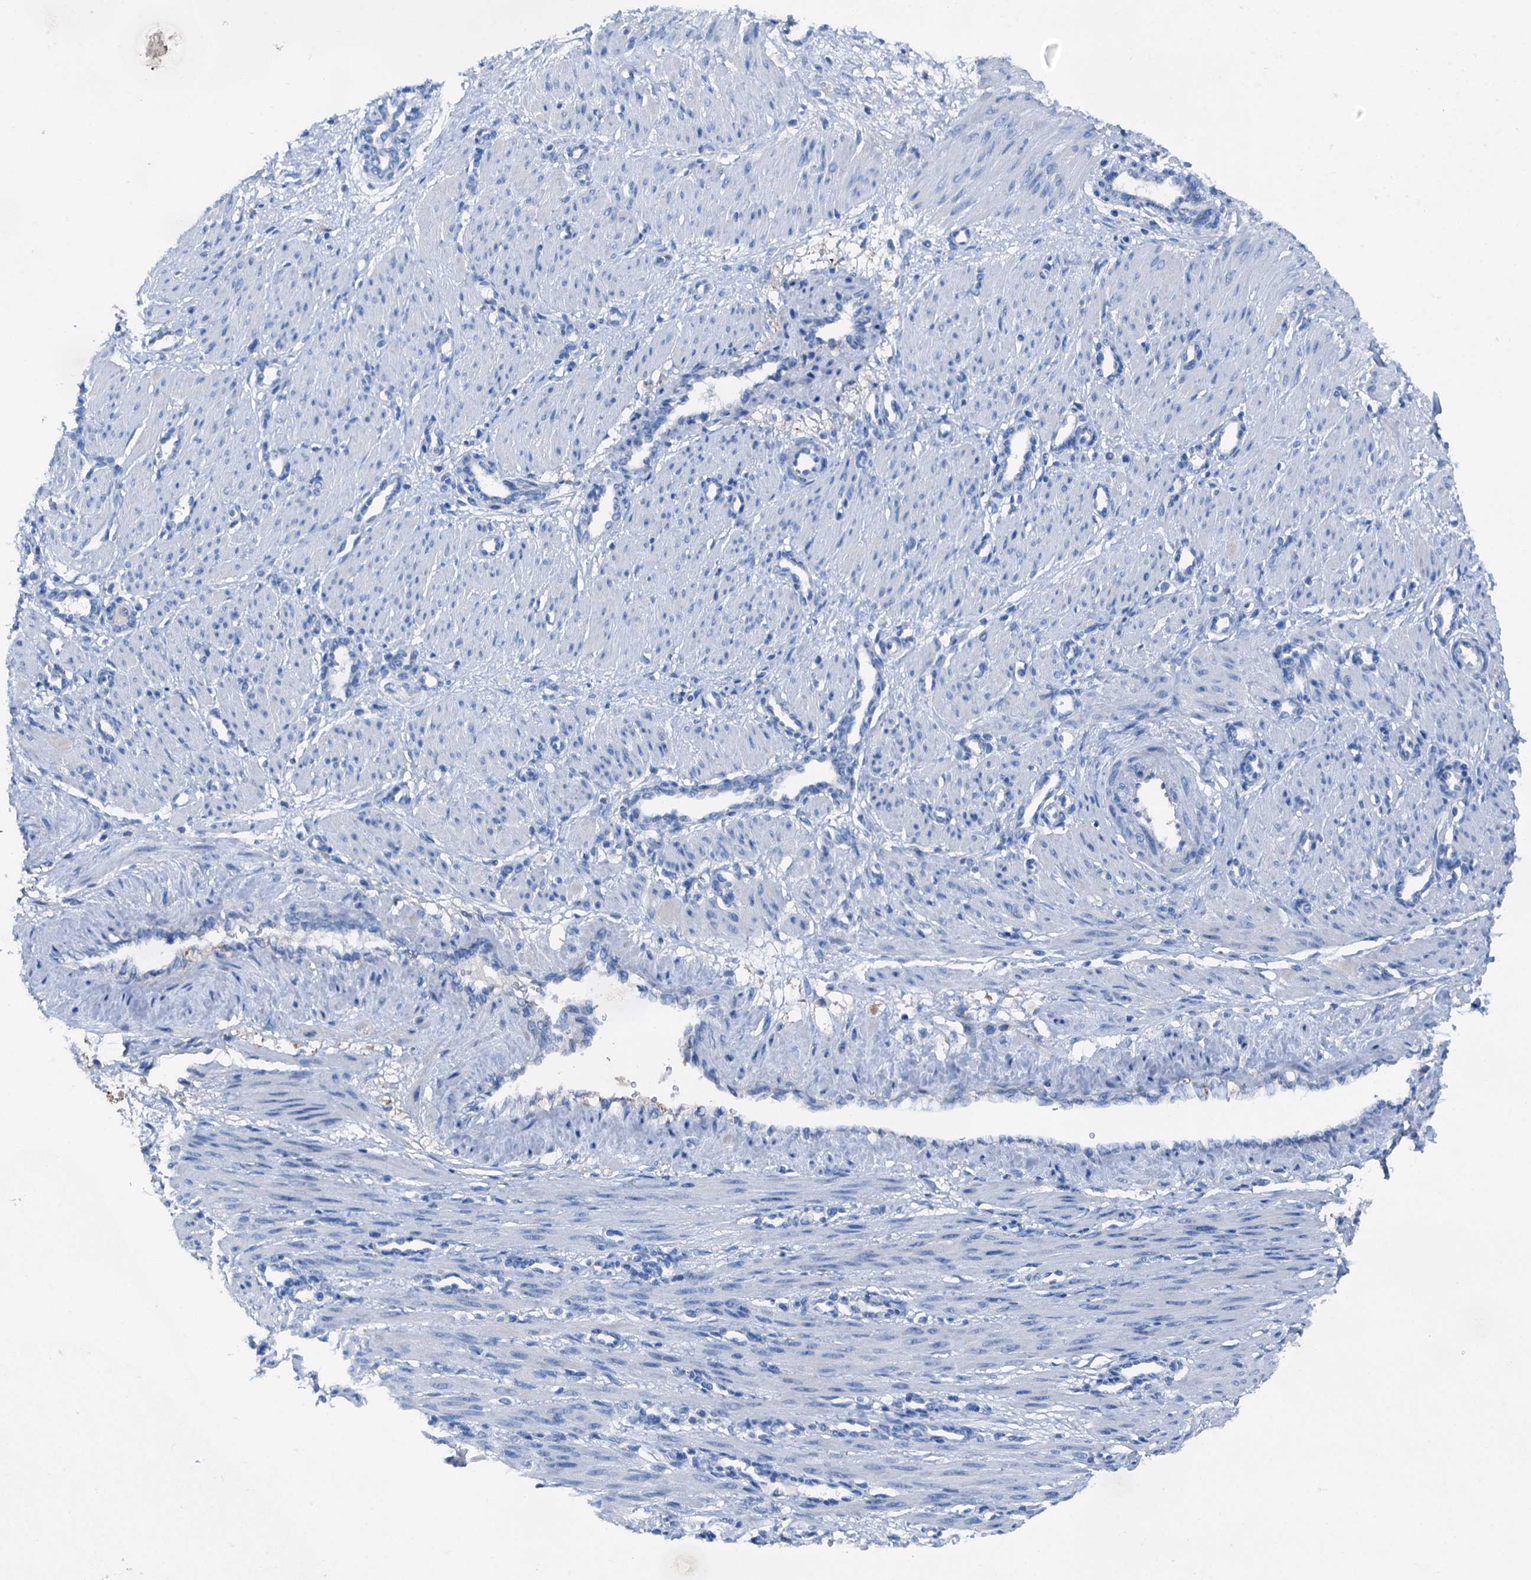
{"staining": {"intensity": "negative", "quantity": "none", "location": "none"}, "tissue": "smooth muscle", "cell_type": "Smooth muscle cells", "image_type": "normal", "snomed": [{"axis": "morphology", "description": "Normal tissue, NOS"}, {"axis": "topography", "description": "Endometrium"}], "caption": "Immunohistochemistry of benign human smooth muscle displays no expression in smooth muscle cells.", "gene": "C1QTNF4", "patient": {"sex": "female", "age": 33}}